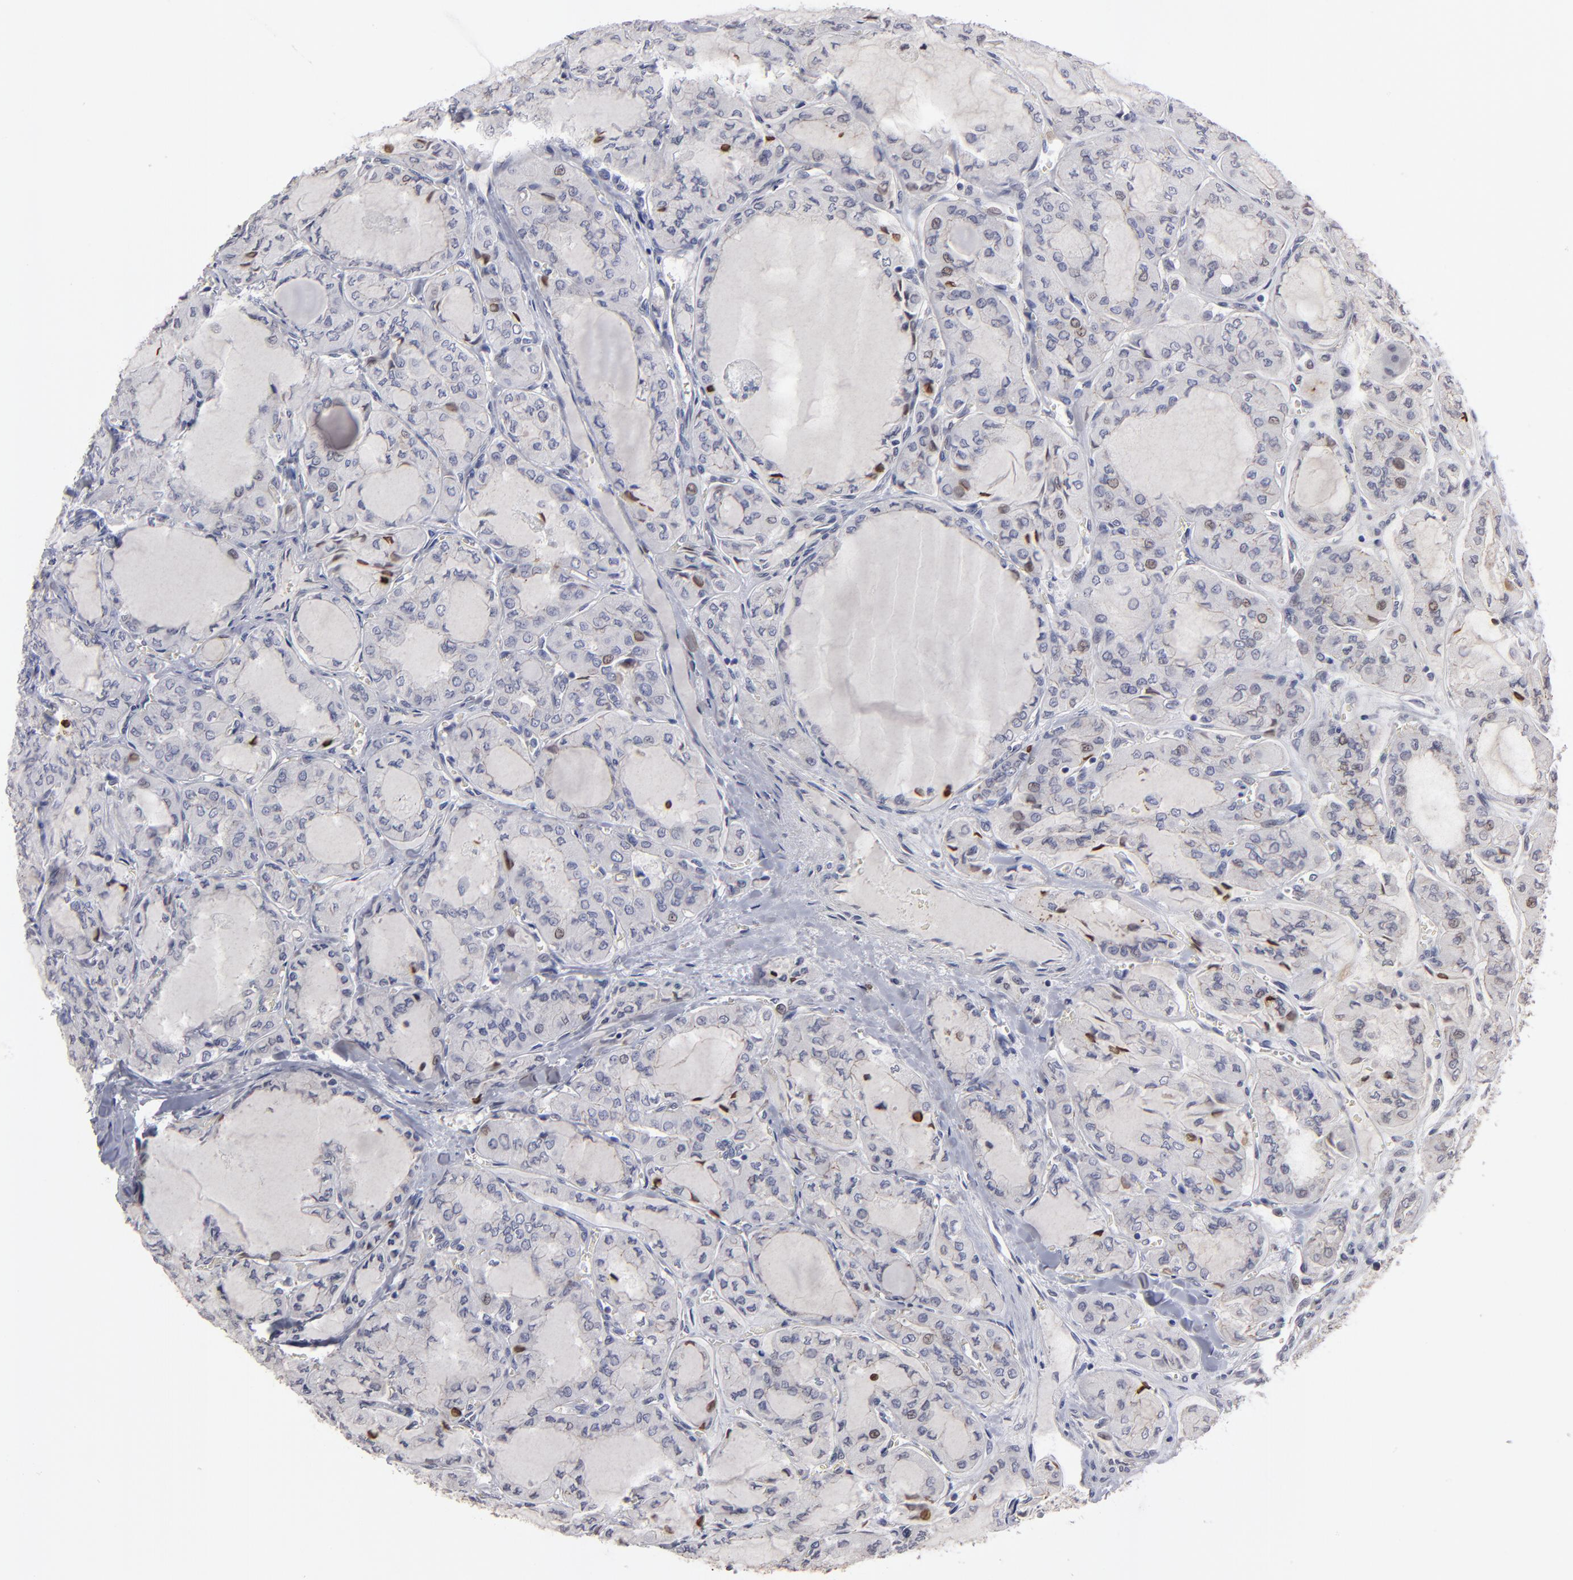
{"staining": {"intensity": "moderate", "quantity": "<25%", "location": "nuclear"}, "tissue": "thyroid cancer", "cell_type": "Tumor cells", "image_type": "cancer", "snomed": [{"axis": "morphology", "description": "Papillary adenocarcinoma, NOS"}, {"axis": "topography", "description": "Thyroid gland"}], "caption": "There is low levels of moderate nuclear positivity in tumor cells of thyroid cancer, as demonstrated by immunohistochemical staining (brown color).", "gene": "CEP97", "patient": {"sex": "male", "age": 20}}